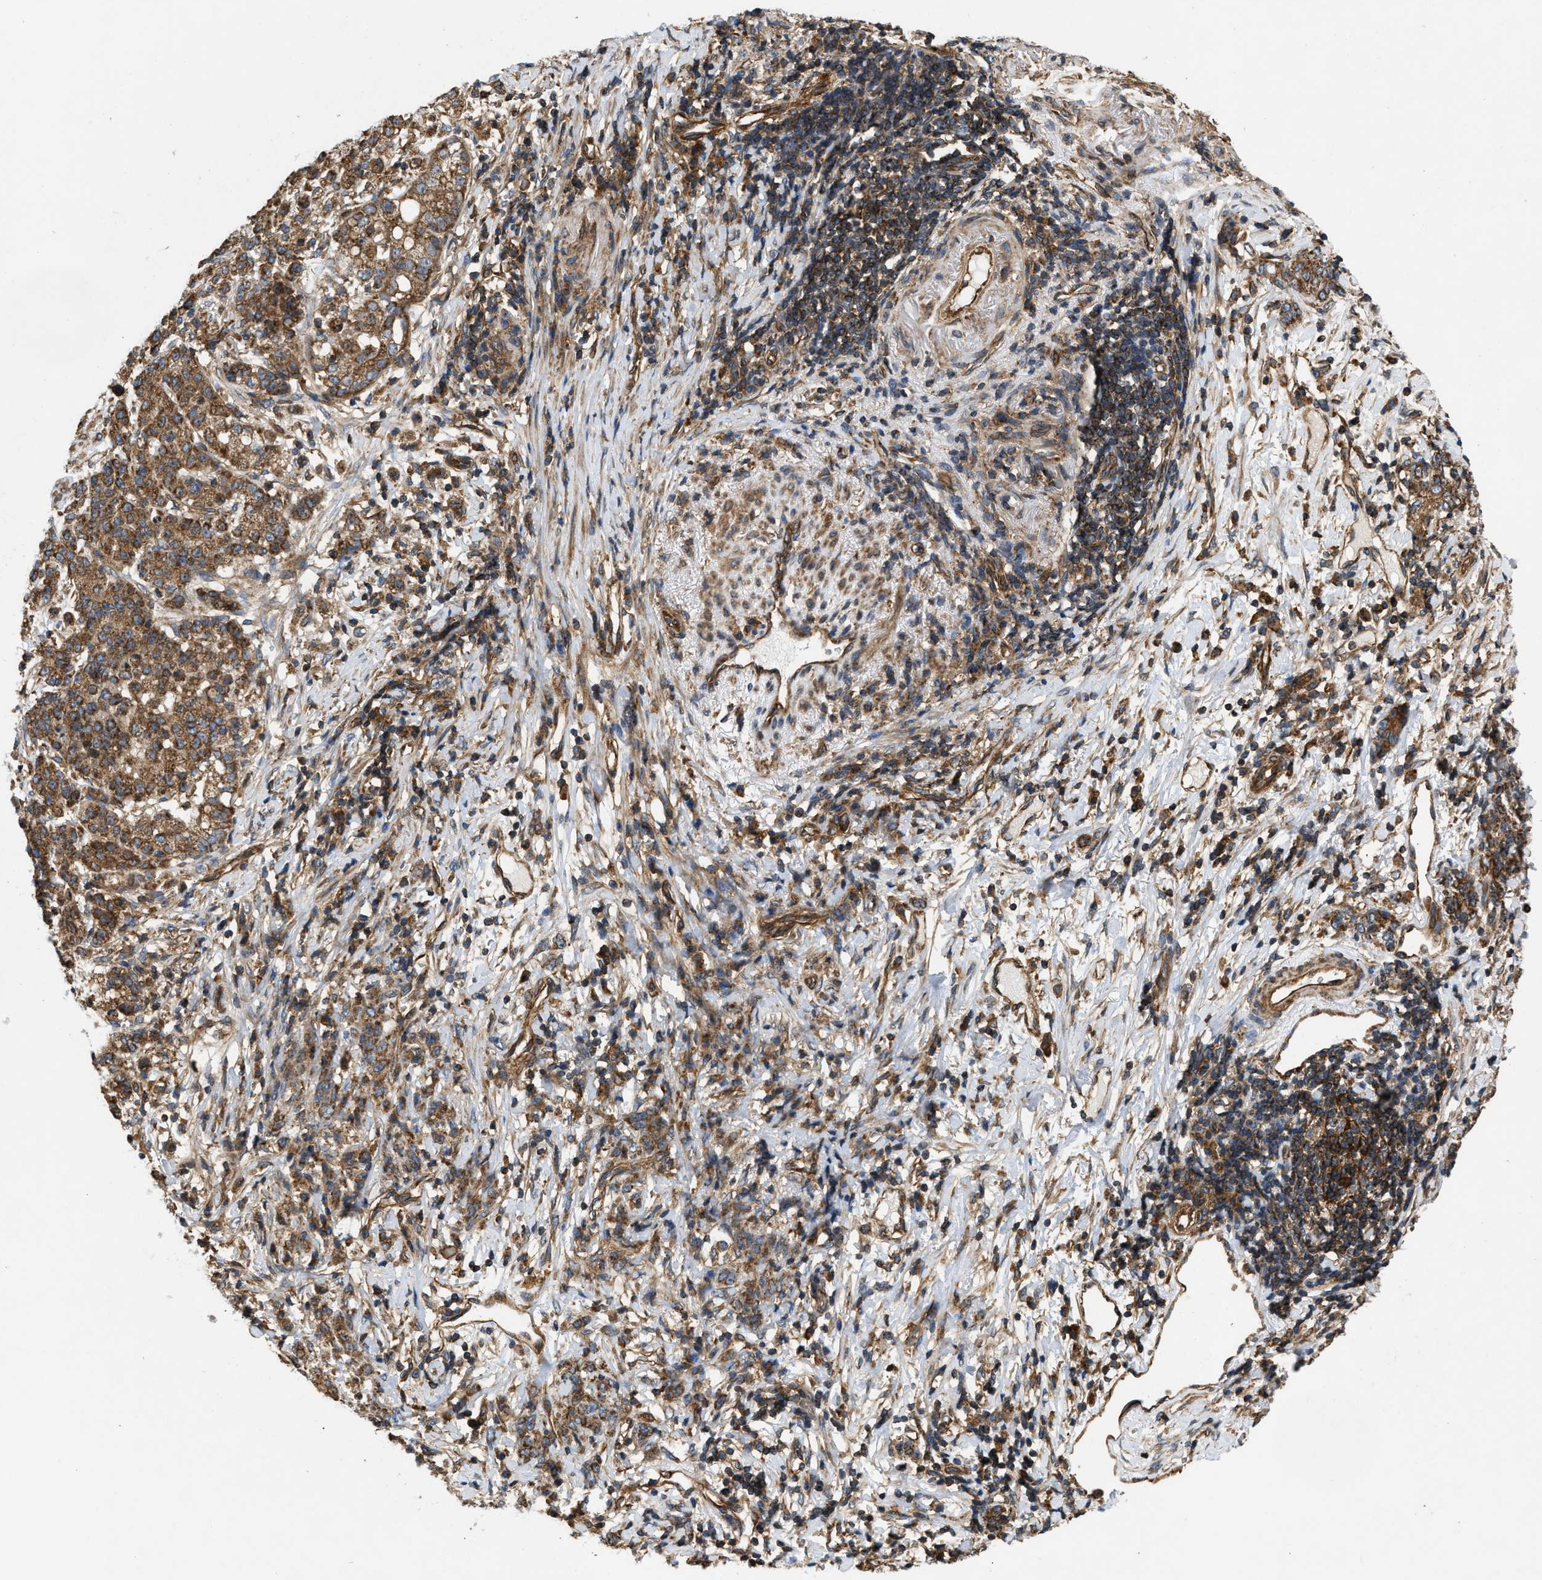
{"staining": {"intensity": "moderate", "quantity": ">75%", "location": "cytoplasmic/membranous"}, "tissue": "stomach cancer", "cell_type": "Tumor cells", "image_type": "cancer", "snomed": [{"axis": "morphology", "description": "Adenocarcinoma, NOS"}, {"axis": "topography", "description": "Stomach, lower"}], "caption": "This image displays immunohistochemistry (IHC) staining of stomach adenocarcinoma, with medium moderate cytoplasmic/membranous expression in approximately >75% of tumor cells.", "gene": "GNB4", "patient": {"sex": "male", "age": 88}}